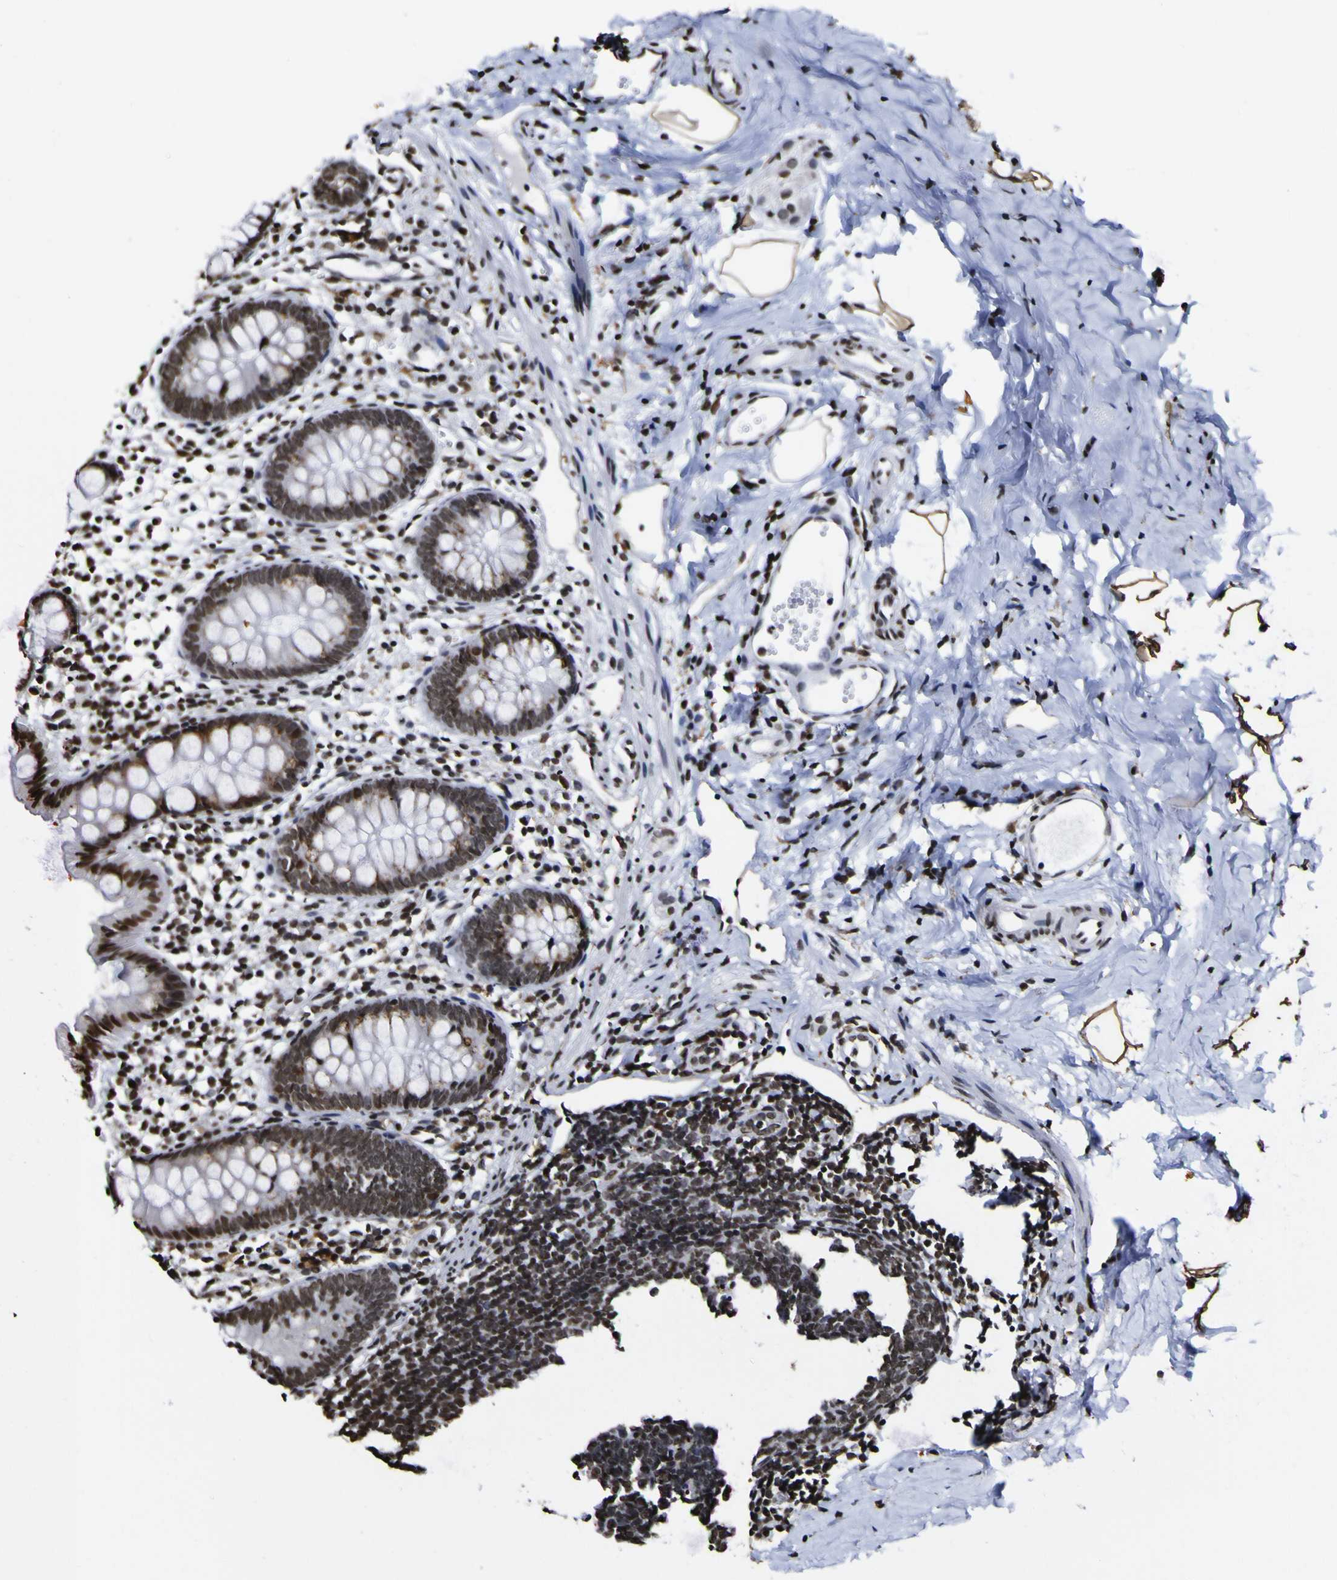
{"staining": {"intensity": "strong", "quantity": ">75%", "location": "nuclear"}, "tissue": "appendix", "cell_type": "Glandular cells", "image_type": "normal", "snomed": [{"axis": "morphology", "description": "Normal tissue, NOS"}, {"axis": "topography", "description": "Appendix"}], "caption": "Immunohistochemical staining of normal human appendix demonstrates strong nuclear protein positivity in about >75% of glandular cells.", "gene": "PIAS1", "patient": {"sex": "female", "age": 20}}